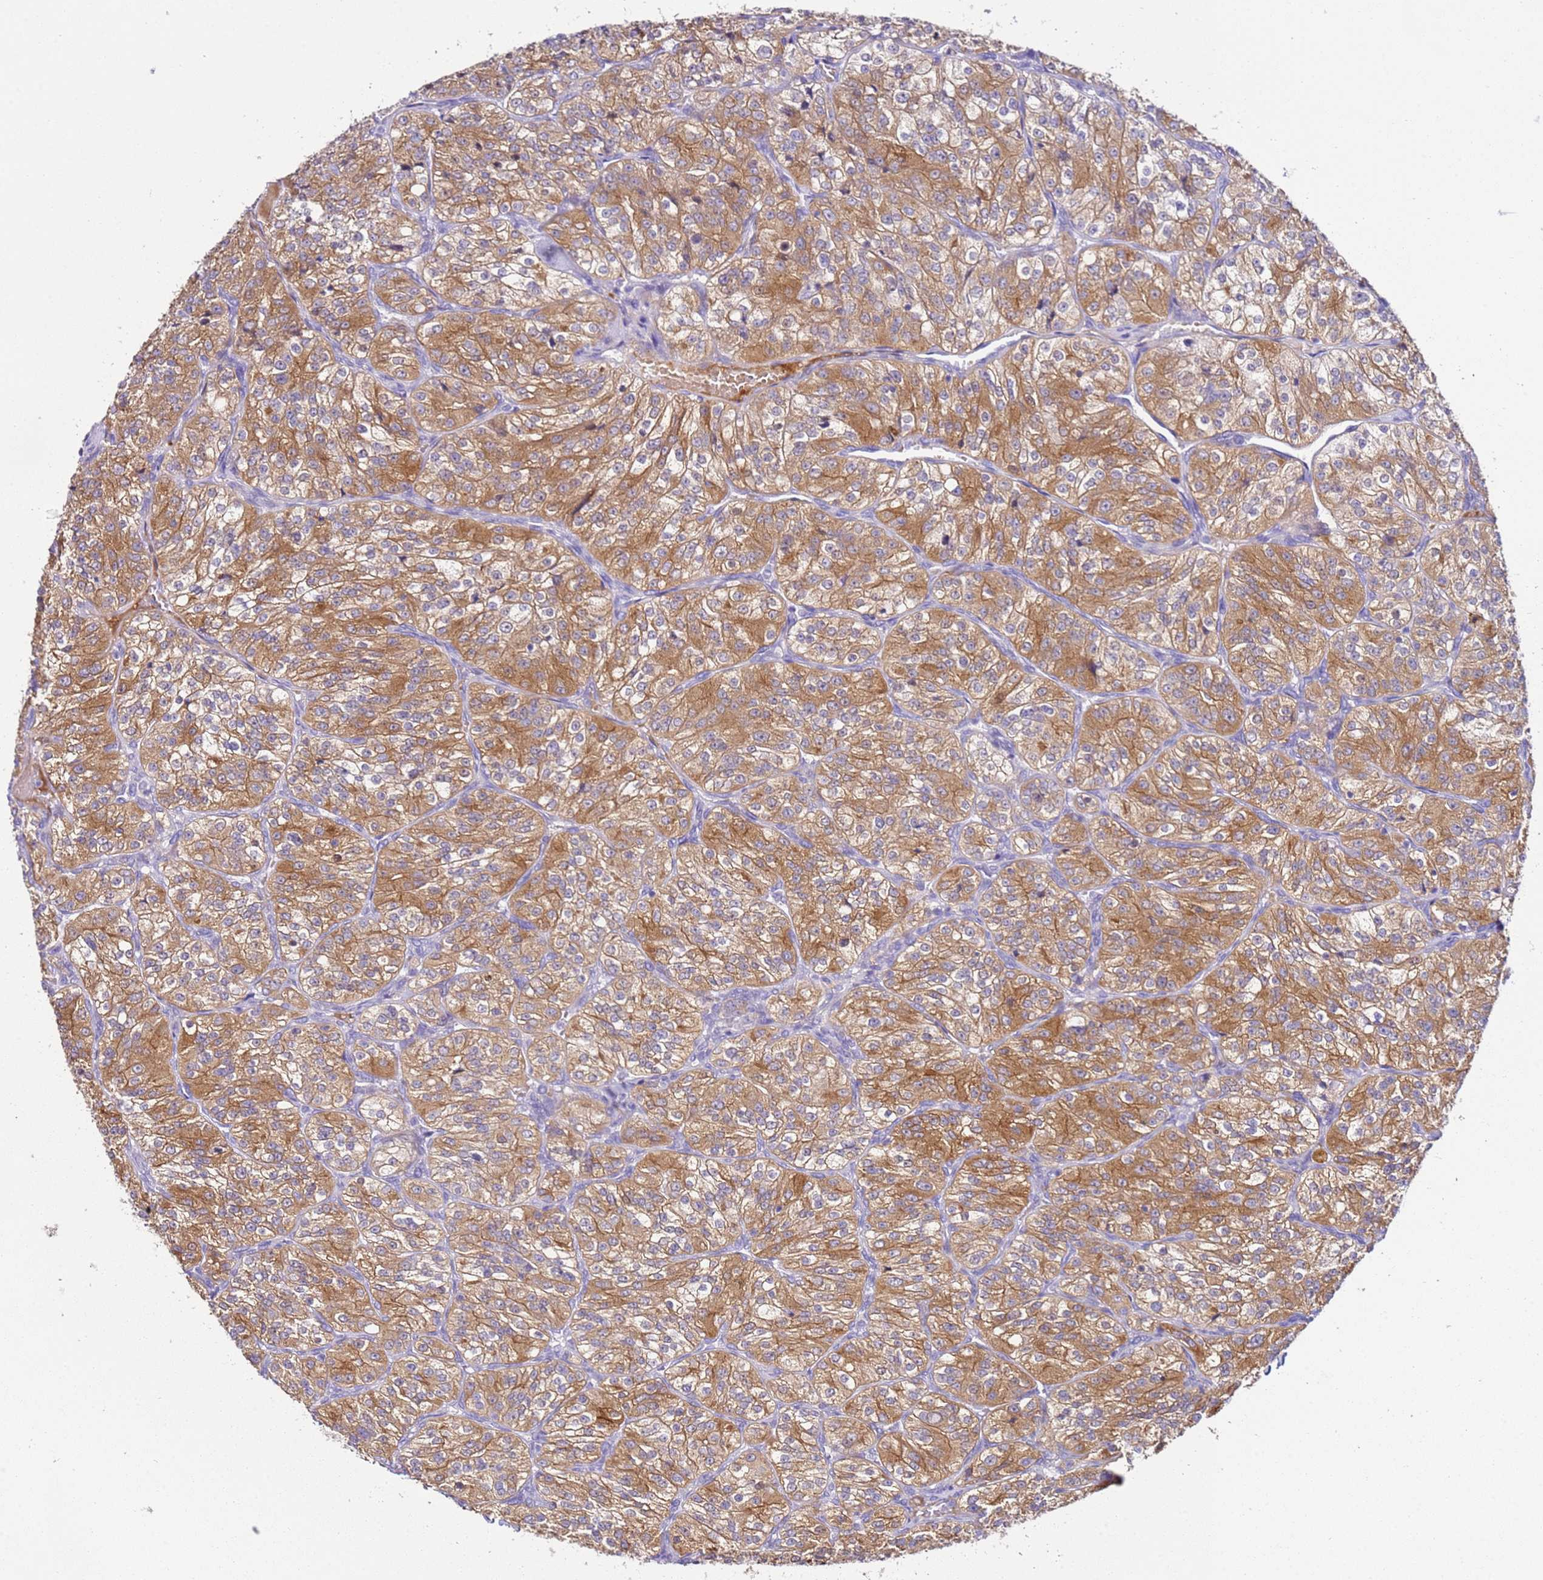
{"staining": {"intensity": "moderate", "quantity": ">75%", "location": "cytoplasmic/membranous"}, "tissue": "renal cancer", "cell_type": "Tumor cells", "image_type": "cancer", "snomed": [{"axis": "morphology", "description": "Adenocarcinoma, NOS"}, {"axis": "topography", "description": "Kidney"}], "caption": "A histopathology image of renal cancer (adenocarcinoma) stained for a protein displays moderate cytoplasmic/membranous brown staining in tumor cells.", "gene": "HGD", "patient": {"sex": "female", "age": 63}}